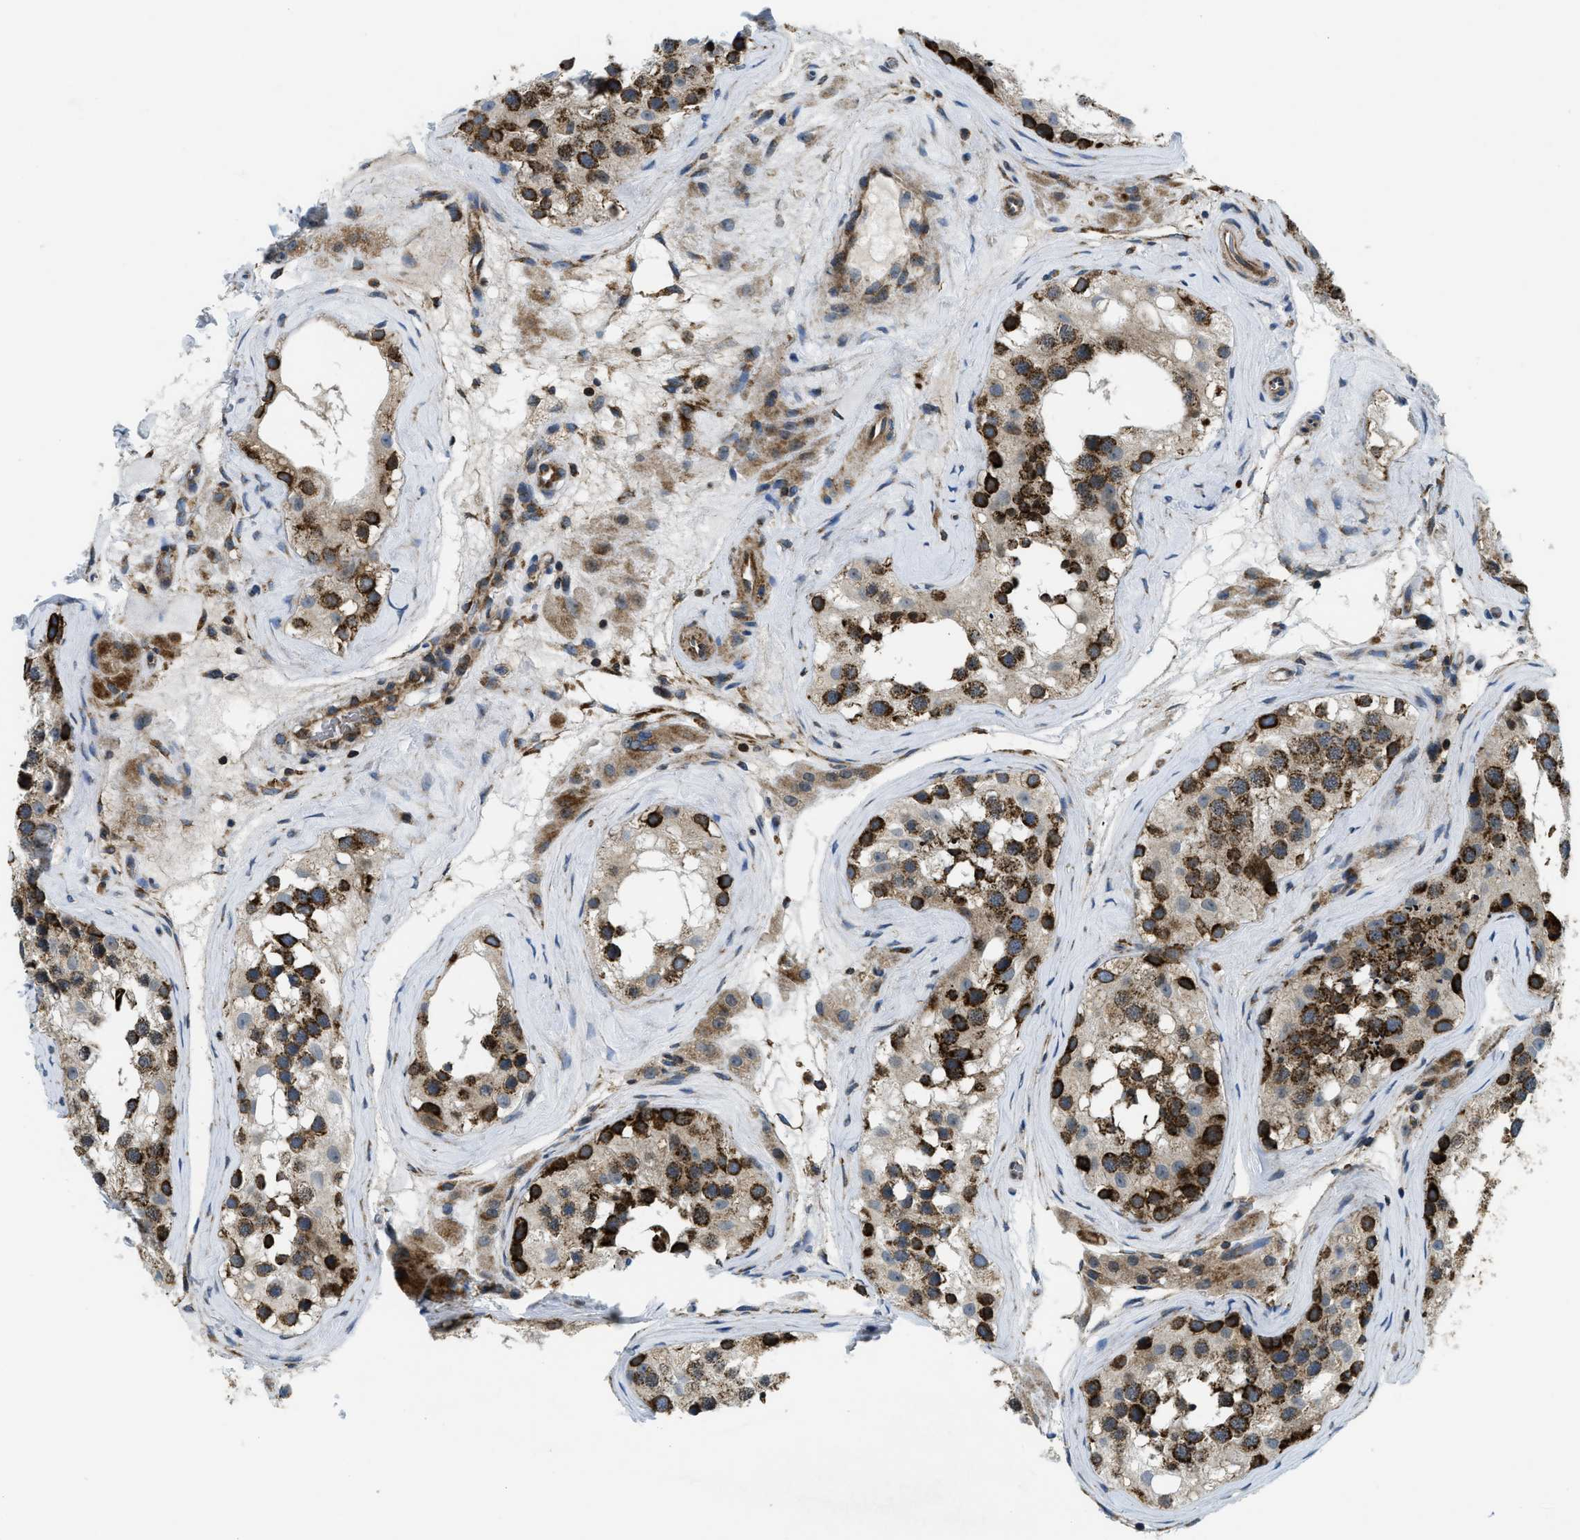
{"staining": {"intensity": "strong", "quantity": "25%-75%", "location": "cytoplasmic/membranous"}, "tissue": "testis", "cell_type": "Cells in seminiferous ducts", "image_type": "normal", "snomed": [{"axis": "morphology", "description": "Normal tissue, NOS"}, {"axis": "morphology", "description": "Seminoma, NOS"}, {"axis": "topography", "description": "Testis"}], "caption": "This micrograph displays immunohistochemistry staining of benign testis, with high strong cytoplasmic/membranous staining in about 25%-75% of cells in seminiferous ducts.", "gene": "CSPG4", "patient": {"sex": "male", "age": 71}}